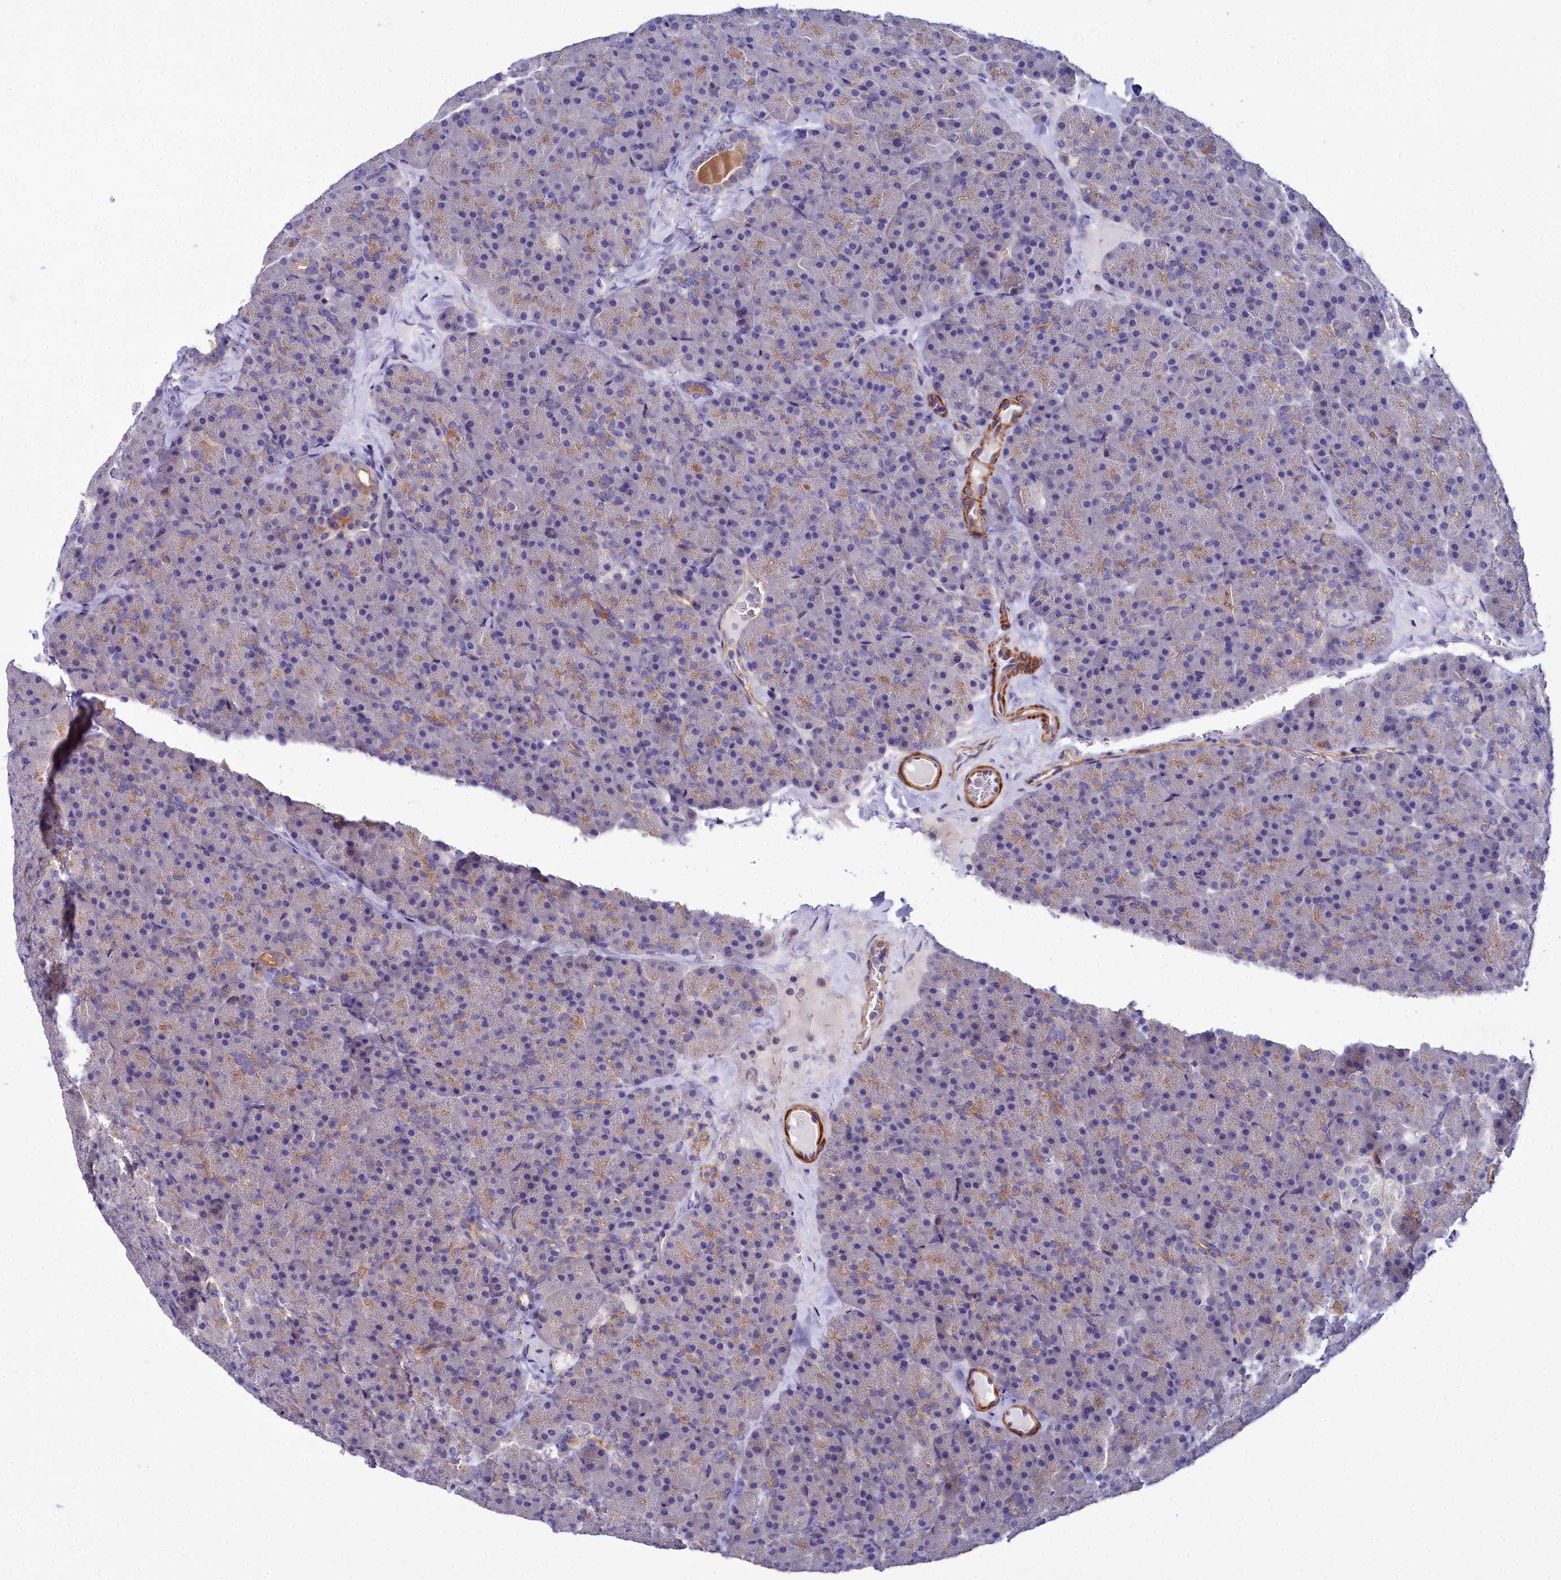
{"staining": {"intensity": "moderate", "quantity": "<25%", "location": "cytoplasmic/membranous"}, "tissue": "pancreas", "cell_type": "Exocrine glandular cells", "image_type": "normal", "snomed": [{"axis": "morphology", "description": "Normal tissue, NOS"}, {"axis": "topography", "description": "Pancreas"}], "caption": "The image demonstrates staining of unremarkable pancreas, revealing moderate cytoplasmic/membranous protein expression (brown color) within exocrine glandular cells.", "gene": "FADS3", "patient": {"sex": "male", "age": 36}}